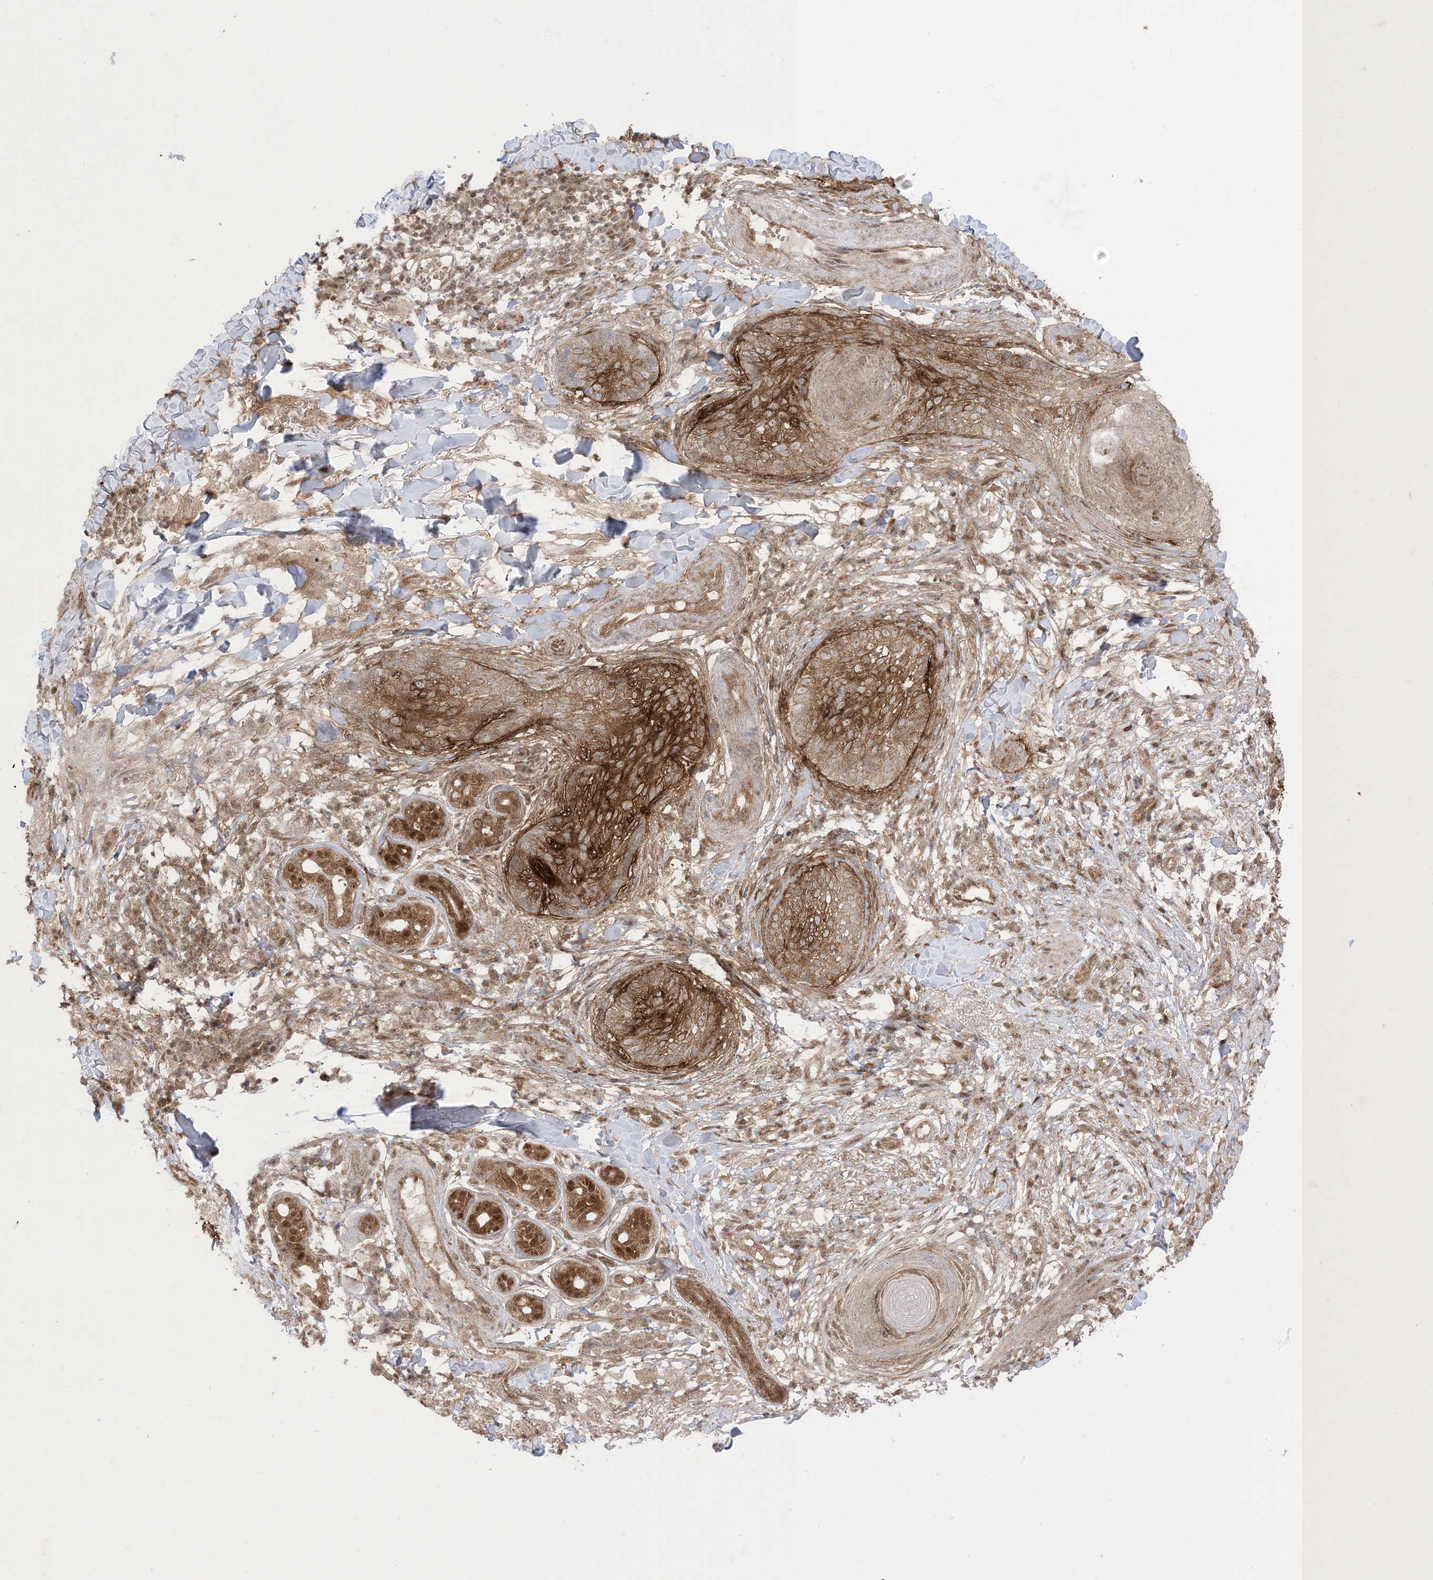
{"staining": {"intensity": "moderate", "quantity": ">75%", "location": "cytoplasmic/membranous"}, "tissue": "skin cancer", "cell_type": "Tumor cells", "image_type": "cancer", "snomed": [{"axis": "morphology", "description": "Basal cell carcinoma"}, {"axis": "topography", "description": "Skin"}], "caption": "An IHC photomicrograph of neoplastic tissue is shown. Protein staining in brown labels moderate cytoplasmic/membranous positivity in skin basal cell carcinoma within tumor cells.", "gene": "PTPA", "patient": {"sex": "male", "age": 85}}